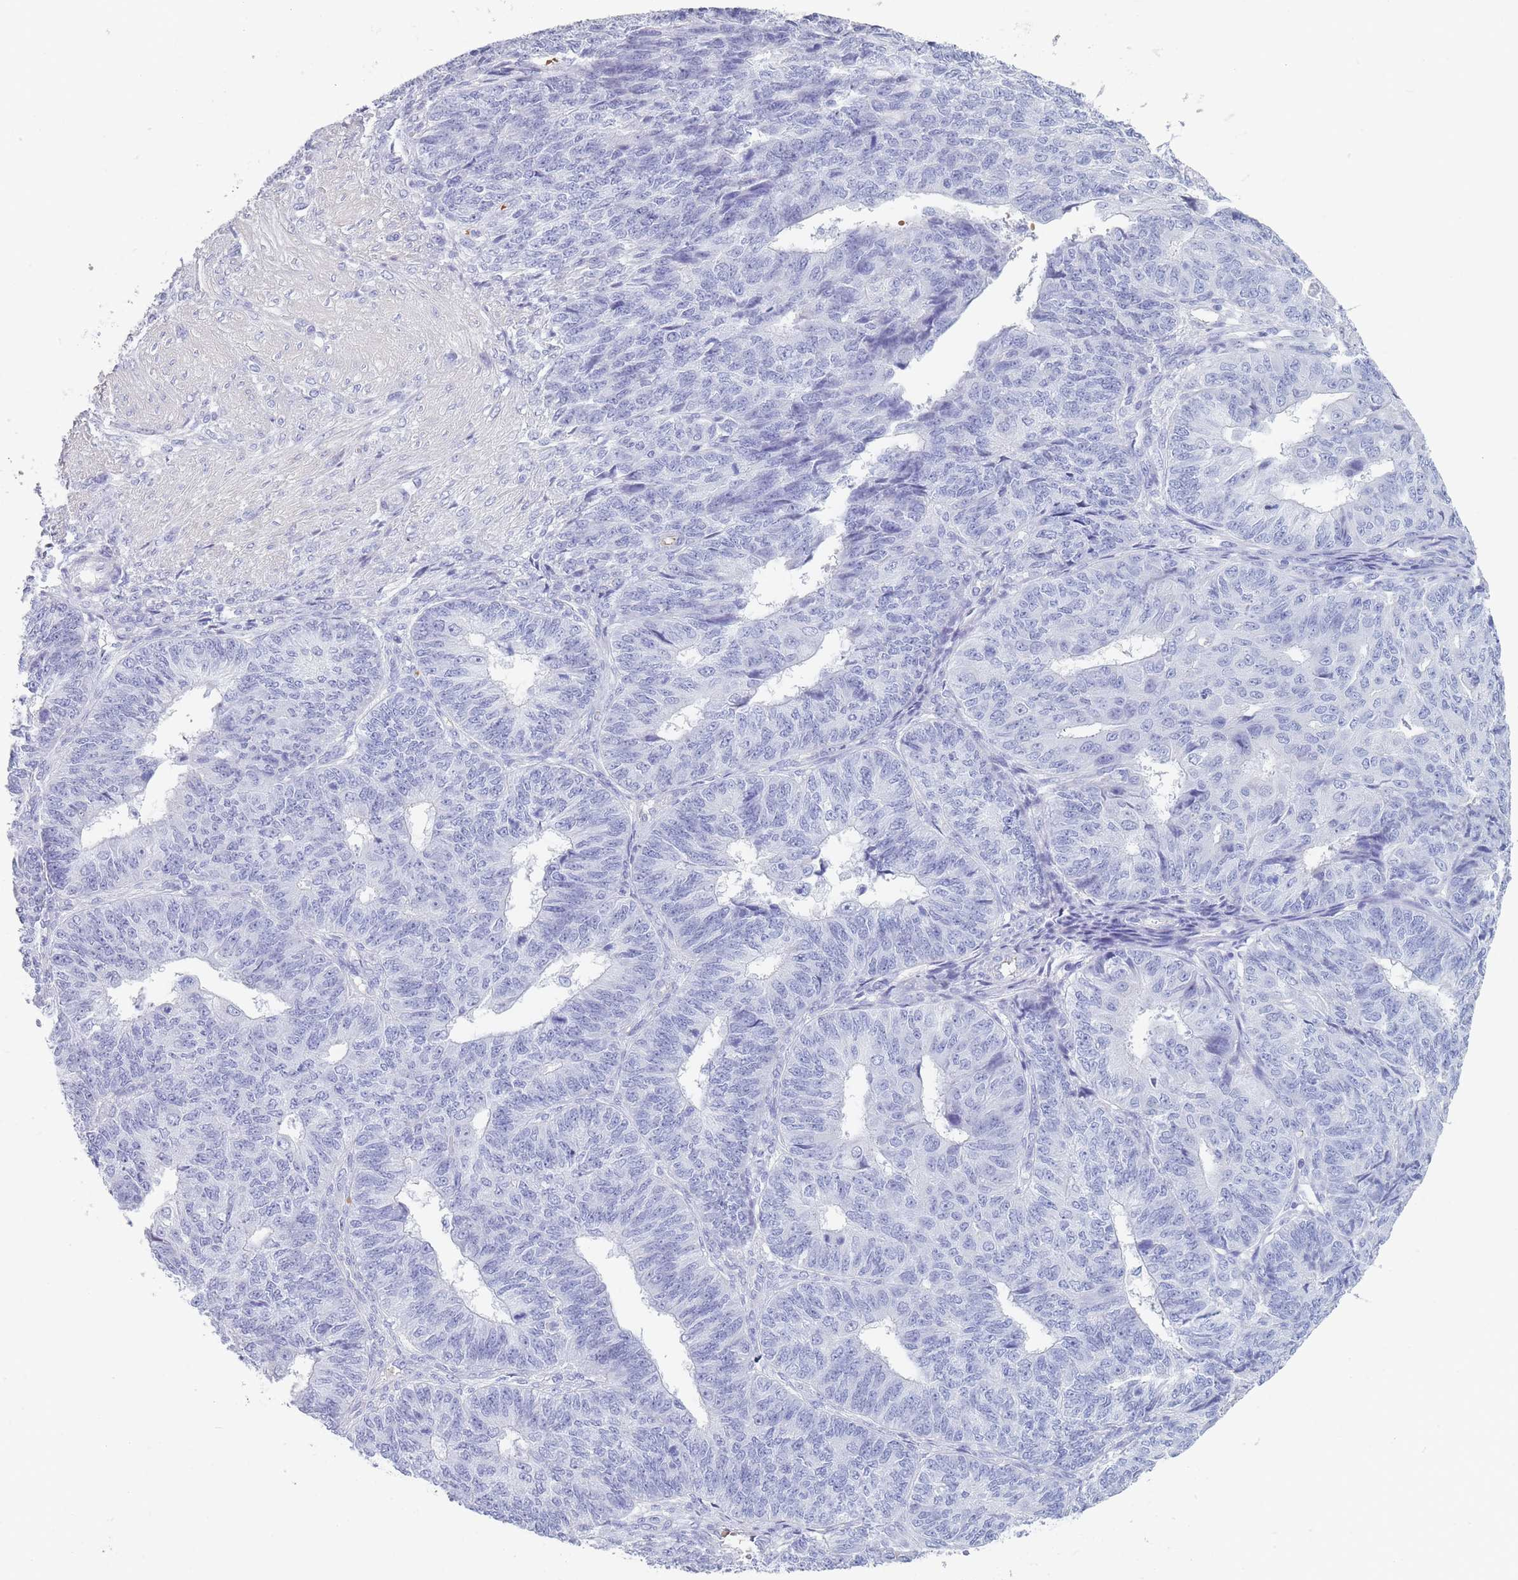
{"staining": {"intensity": "negative", "quantity": "none", "location": "none"}, "tissue": "endometrial cancer", "cell_type": "Tumor cells", "image_type": "cancer", "snomed": [{"axis": "morphology", "description": "Adenocarcinoma, NOS"}, {"axis": "topography", "description": "Endometrium"}], "caption": "High magnification brightfield microscopy of endometrial adenocarcinoma stained with DAB (brown) and counterstained with hematoxylin (blue): tumor cells show no significant expression. The staining was performed using DAB (3,3'-diaminobenzidine) to visualize the protein expression in brown, while the nuclei were stained in blue with hematoxylin (Magnification: 20x).", "gene": "OR5D16", "patient": {"sex": "female", "age": 32}}